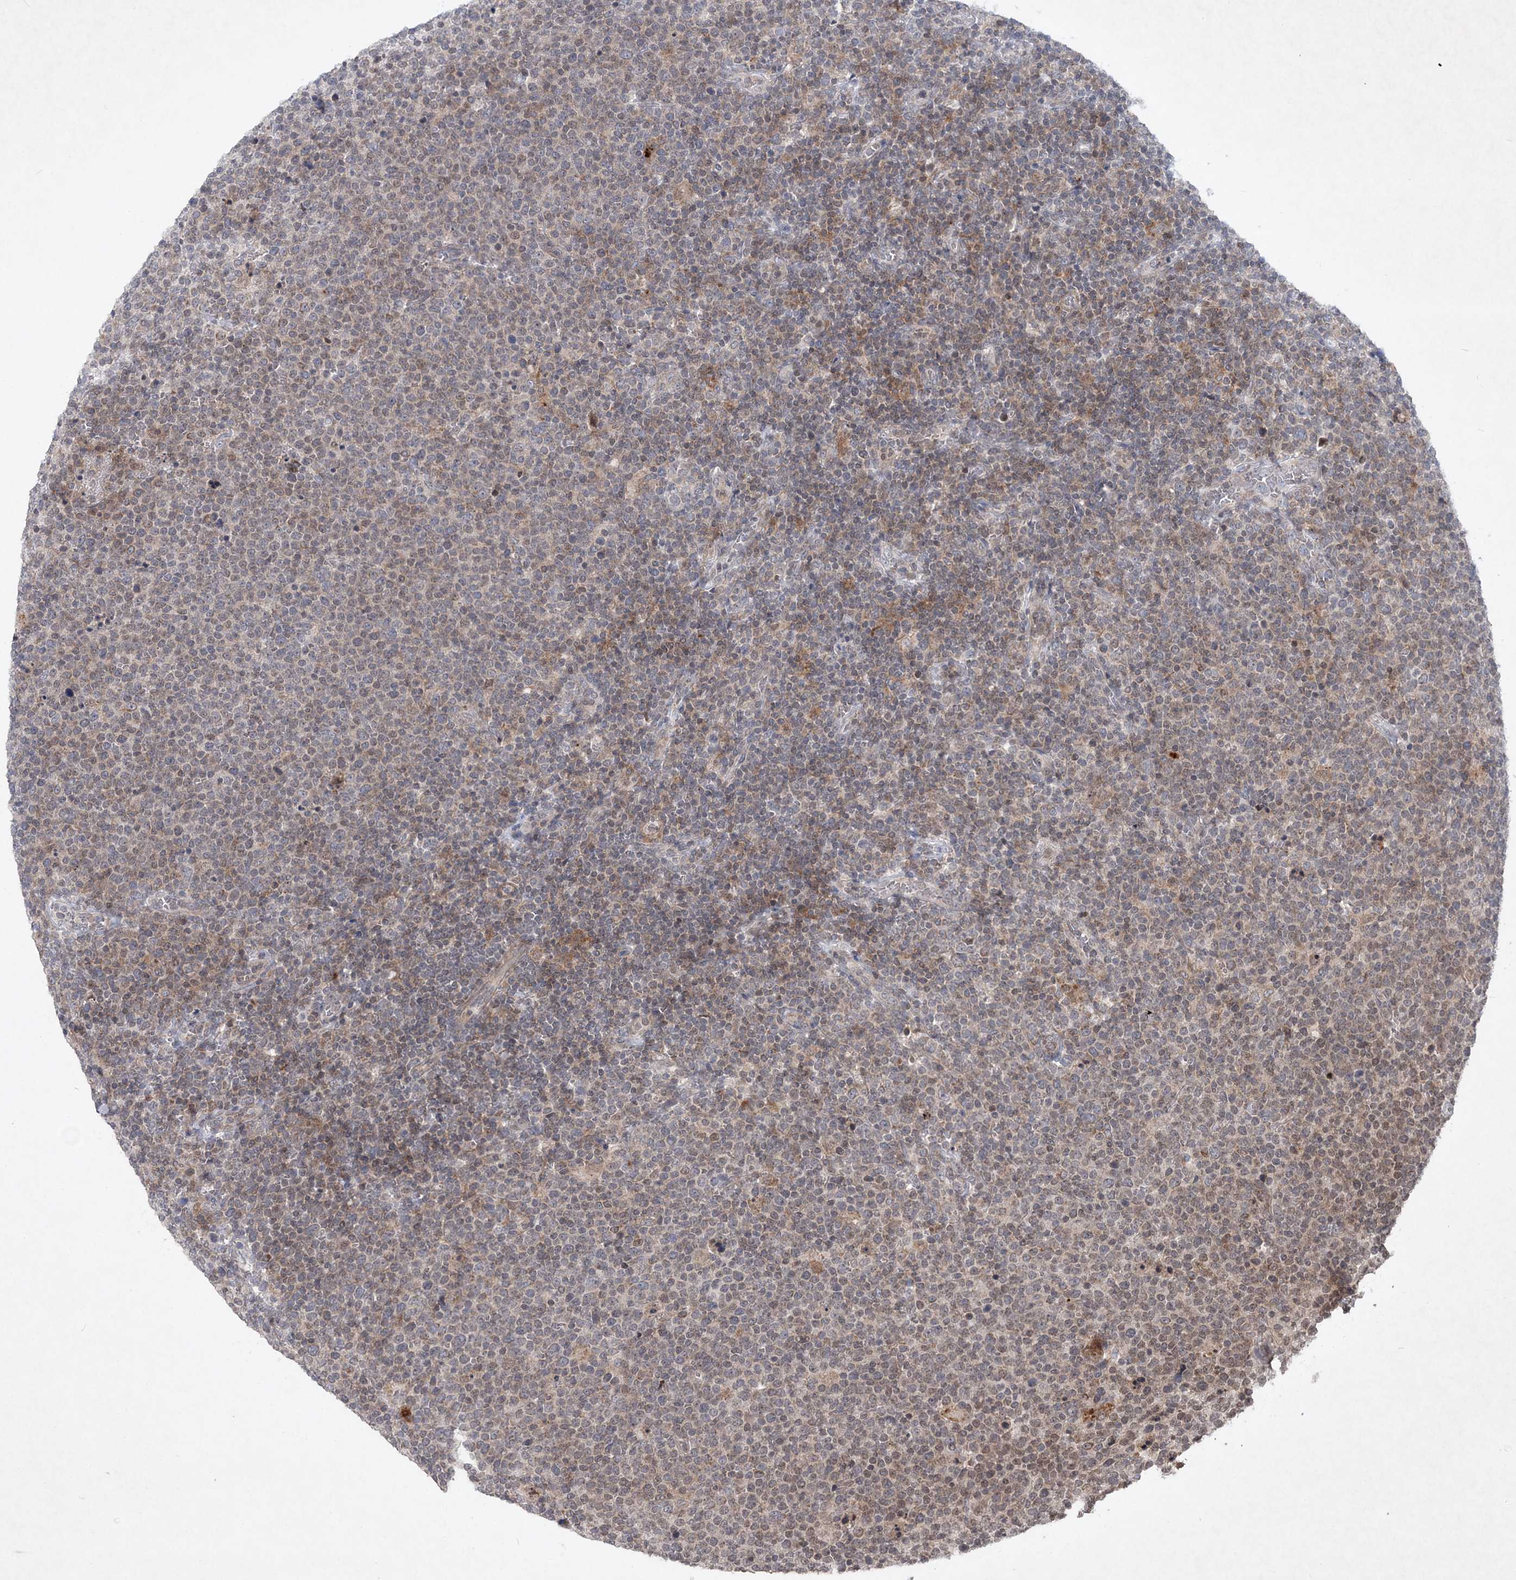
{"staining": {"intensity": "weak", "quantity": "25%-75%", "location": "cytoplasmic/membranous,nuclear"}, "tissue": "lymphoma", "cell_type": "Tumor cells", "image_type": "cancer", "snomed": [{"axis": "morphology", "description": "Malignant lymphoma, non-Hodgkin's type, High grade"}, {"axis": "topography", "description": "Lymph node"}], "caption": "Malignant lymphoma, non-Hodgkin's type (high-grade) tissue demonstrates weak cytoplasmic/membranous and nuclear positivity in approximately 25%-75% of tumor cells, visualized by immunohistochemistry.", "gene": "SOWAHB", "patient": {"sex": "male", "age": 61}}